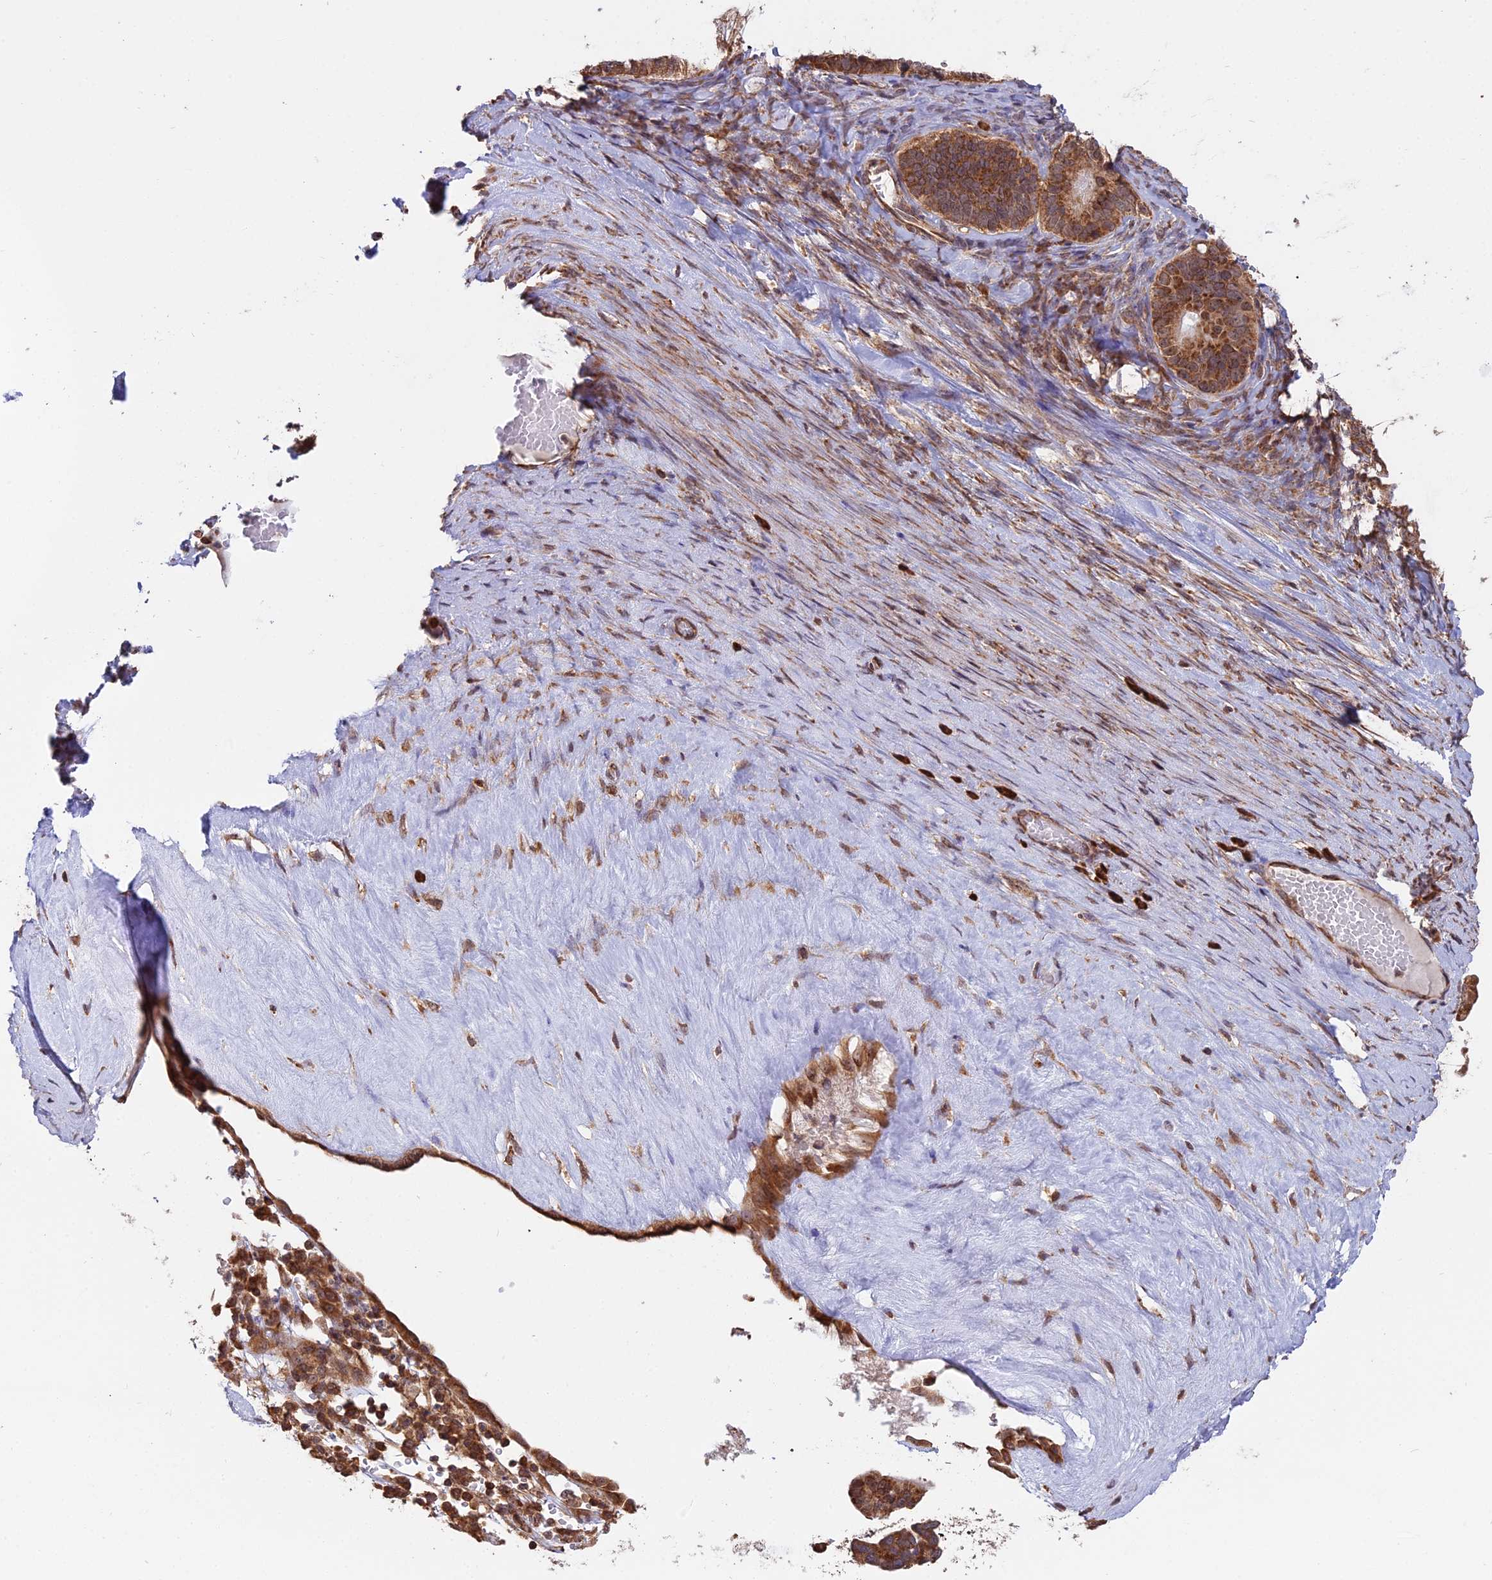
{"staining": {"intensity": "strong", "quantity": ">75%", "location": "cytoplasmic/membranous"}, "tissue": "ovarian cancer", "cell_type": "Tumor cells", "image_type": "cancer", "snomed": [{"axis": "morphology", "description": "Cystadenocarcinoma, serous, NOS"}, {"axis": "topography", "description": "Ovary"}], "caption": "Ovarian cancer was stained to show a protein in brown. There is high levels of strong cytoplasmic/membranous positivity in about >75% of tumor cells.", "gene": "RPL26", "patient": {"sex": "female", "age": 56}}